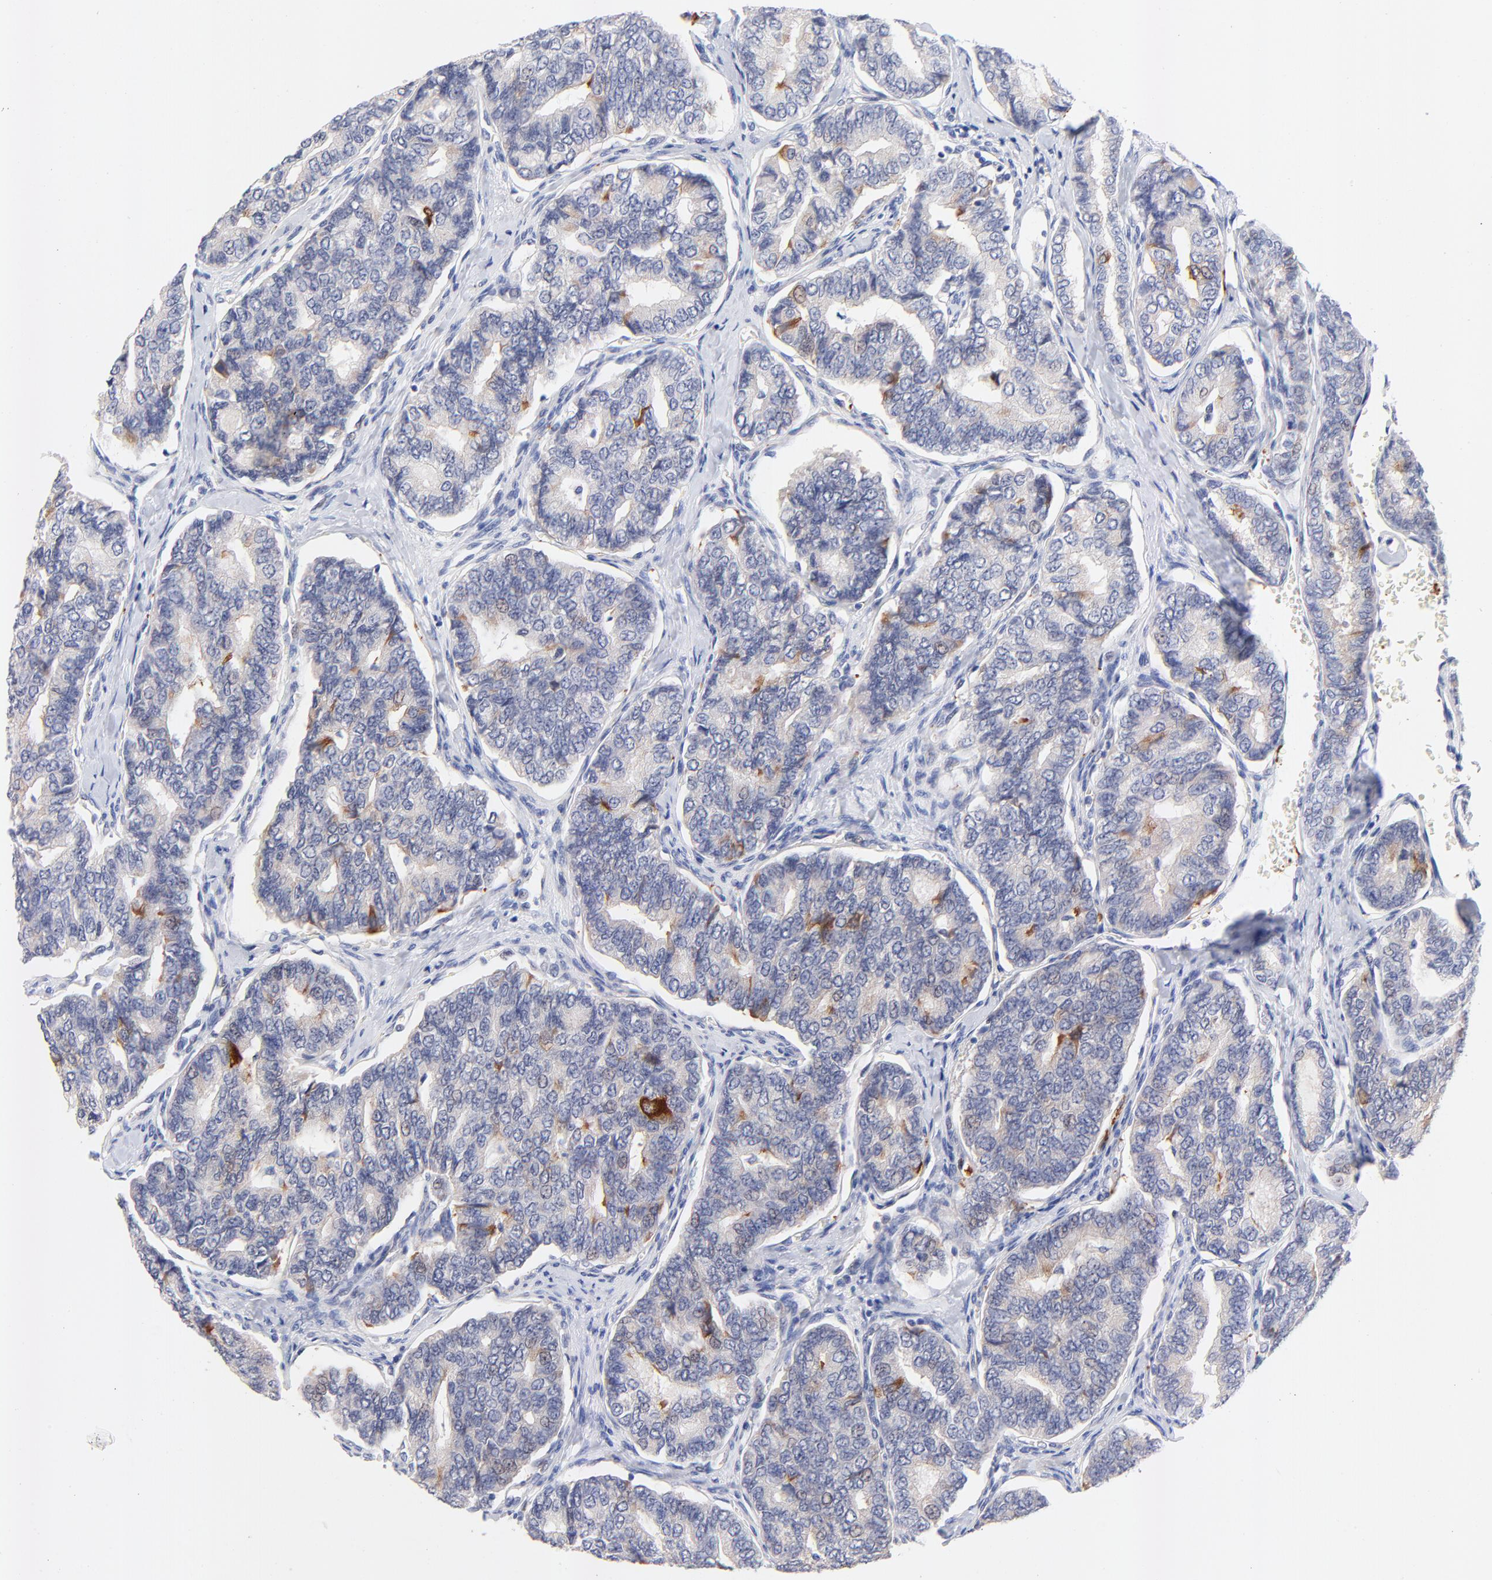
{"staining": {"intensity": "strong", "quantity": "<25%", "location": "cytoplasmic/membranous"}, "tissue": "thyroid cancer", "cell_type": "Tumor cells", "image_type": "cancer", "snomed": [{"axis": "morphology", "description": "Papillary adenocarcinoma, NOS"}, {"axis": "topography", "description": "Thyroid gland"}], "caption": "Thyroid cancer (papillary adenocarcinoma) tissue demonstrates strong cytoplasmic/membranous staining in approximately <25% of tumor cells", "gene": "FAM117B", "patient": {"sex": "female", "age": 35}}